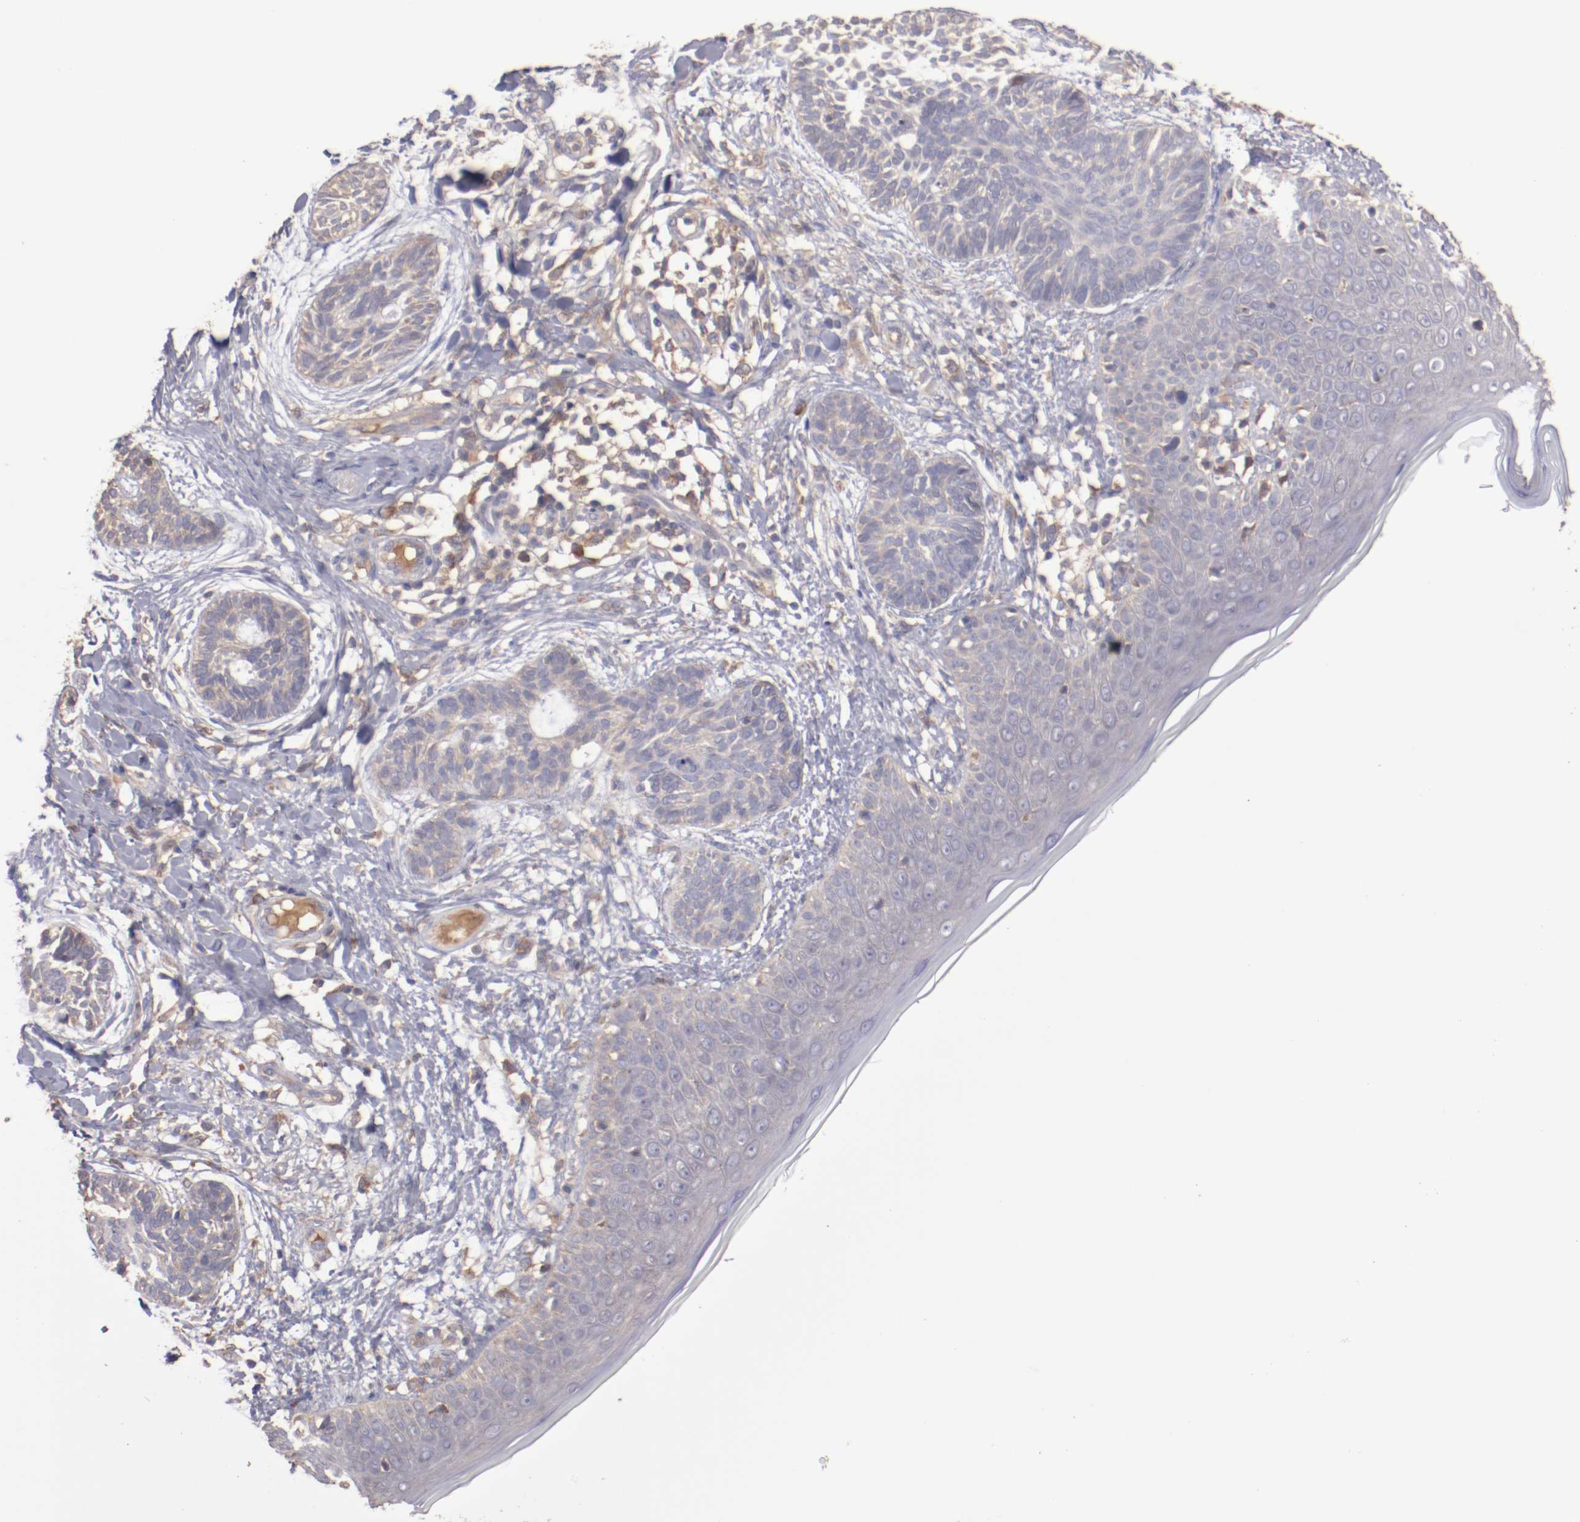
{"staining": {"intensity": "weak", "quantity": "25%-75%", "location": "cytoplasmic/membranous"}, "tissue": "skin cancer", "cell_type": "Tumor cells", "image_type": "cancer", "snomed": [{"axis": "morphology", "description": "Normal tissue, NOS"}, {"axis": "morphology", "description": "Basal cell carcinoma"}, {"axis": "topography", "description": "Skin"}], "caption": "Basal cell carcinoma (skin) was stained to show a protein in brown. There is low levels of weak cytoplasmic/membranous expression in about 25%-75% of tumor cells.", "gene": "NFKBIE", "patient": {"sex": "male", "age": 63}}